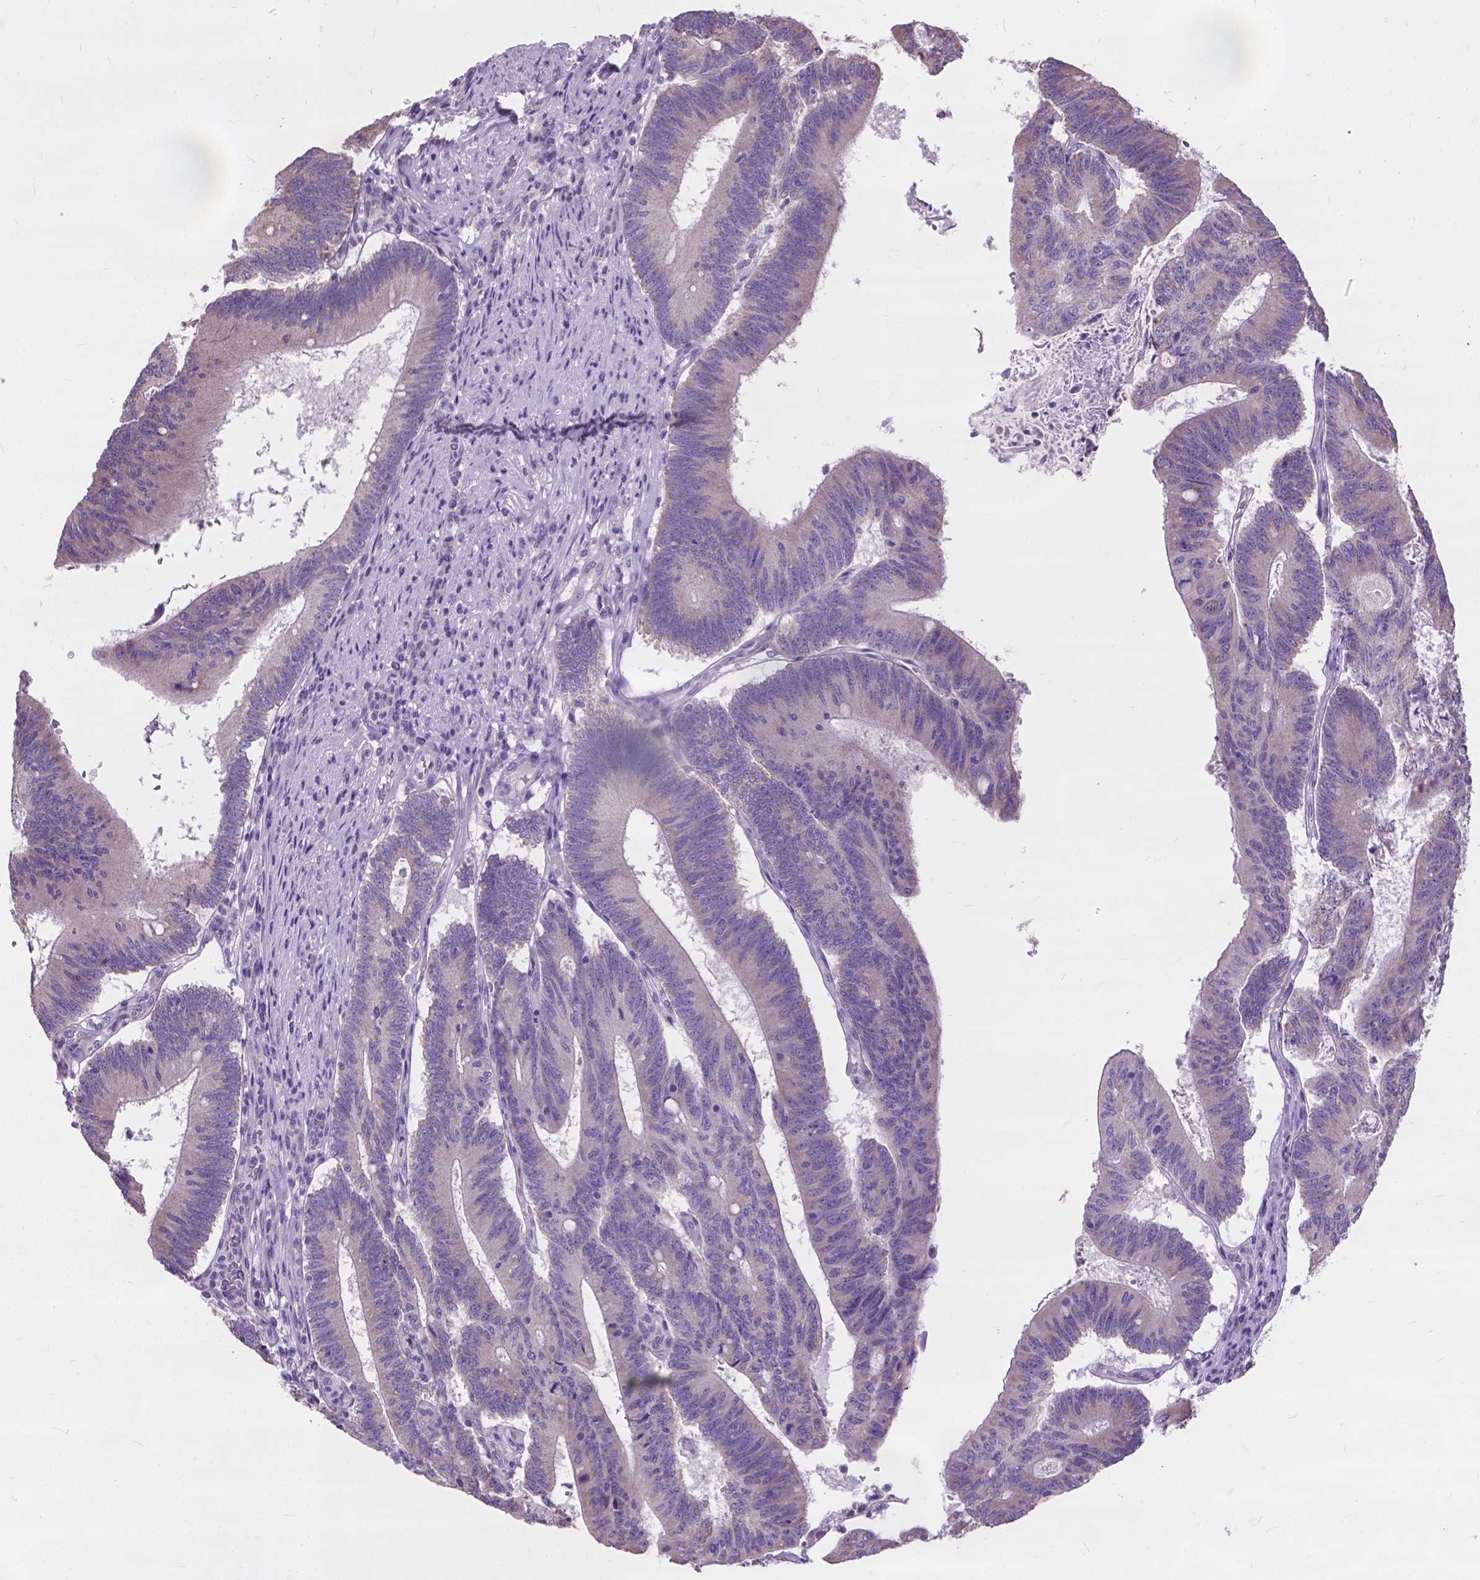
{"staining": {"intensity": "negative", "quantity": "none", "location": "none"}, "tissue": "colorectal cancer", "cell_type": "Tumor cells", "image_type": "cancer", "snomed": [{"axis": "morphology", "description": "Adenocarcinoma, NOS"}, {"axis": "topography", "description": "Colon"}], "caption": "IHC of human colorectal adenocarcinoma demonstrates no expression in tumor cells. Nuclei are stained in blue.", "gene": "SYN1", "patient": {"sex": "female", "age": 70}}